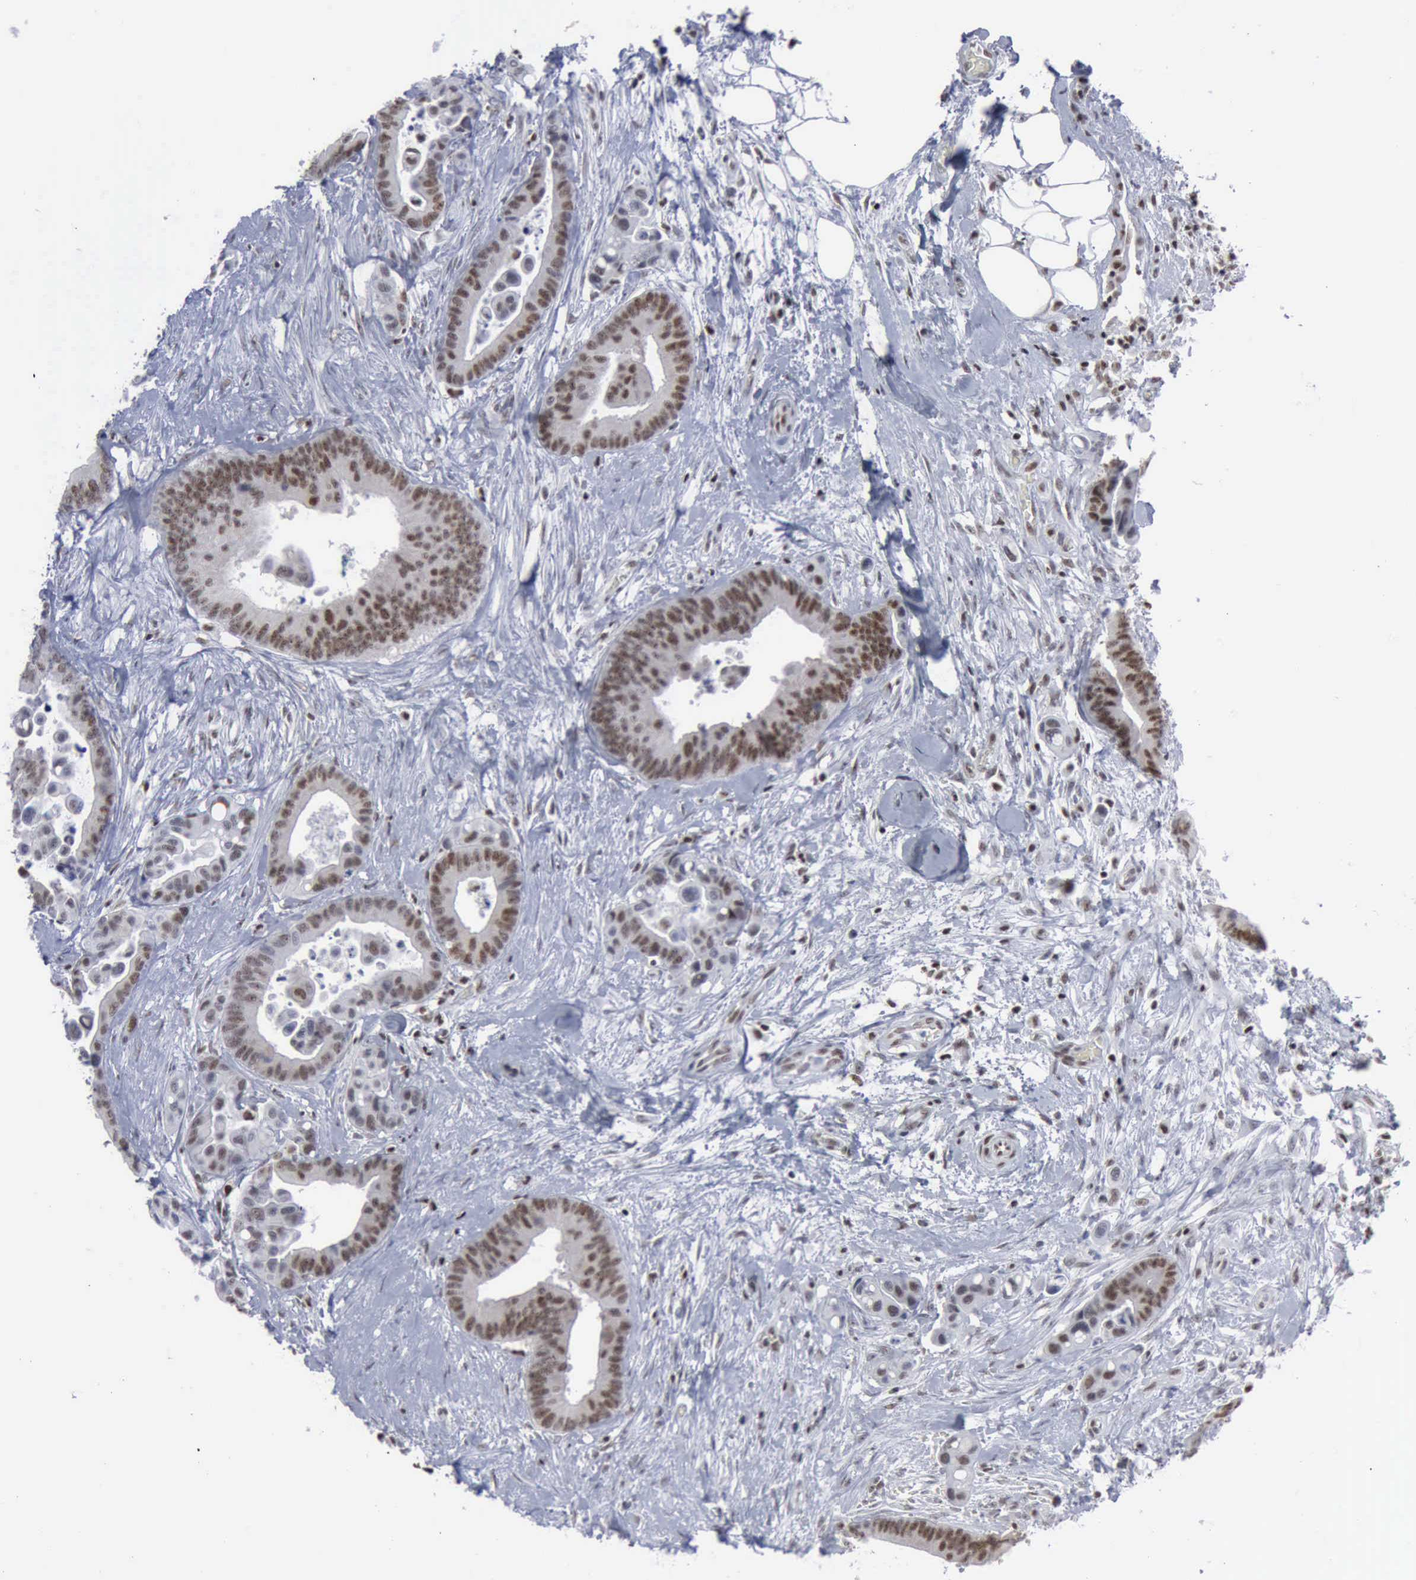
{"staining": {"intensity": "moderate", "quantity": "25%-75%", "location": "nuclear"}, "tissue": "colorectal cancer", "cell_type": "Tumor cells", "image_type": "cancer", "snomed": [{"axis": "morphology", "description": "Adenocarcinoma, NOS"}, {"axis": "topography", "description": "Colon"}], "caption": "Protein expression analysis of human colorectal adenocarcinoma reveals moderate nuclear staining in about 25%-75% of tumor cells.", "gene": "XPA", "patient": {"sex": "male", "age": 82}}